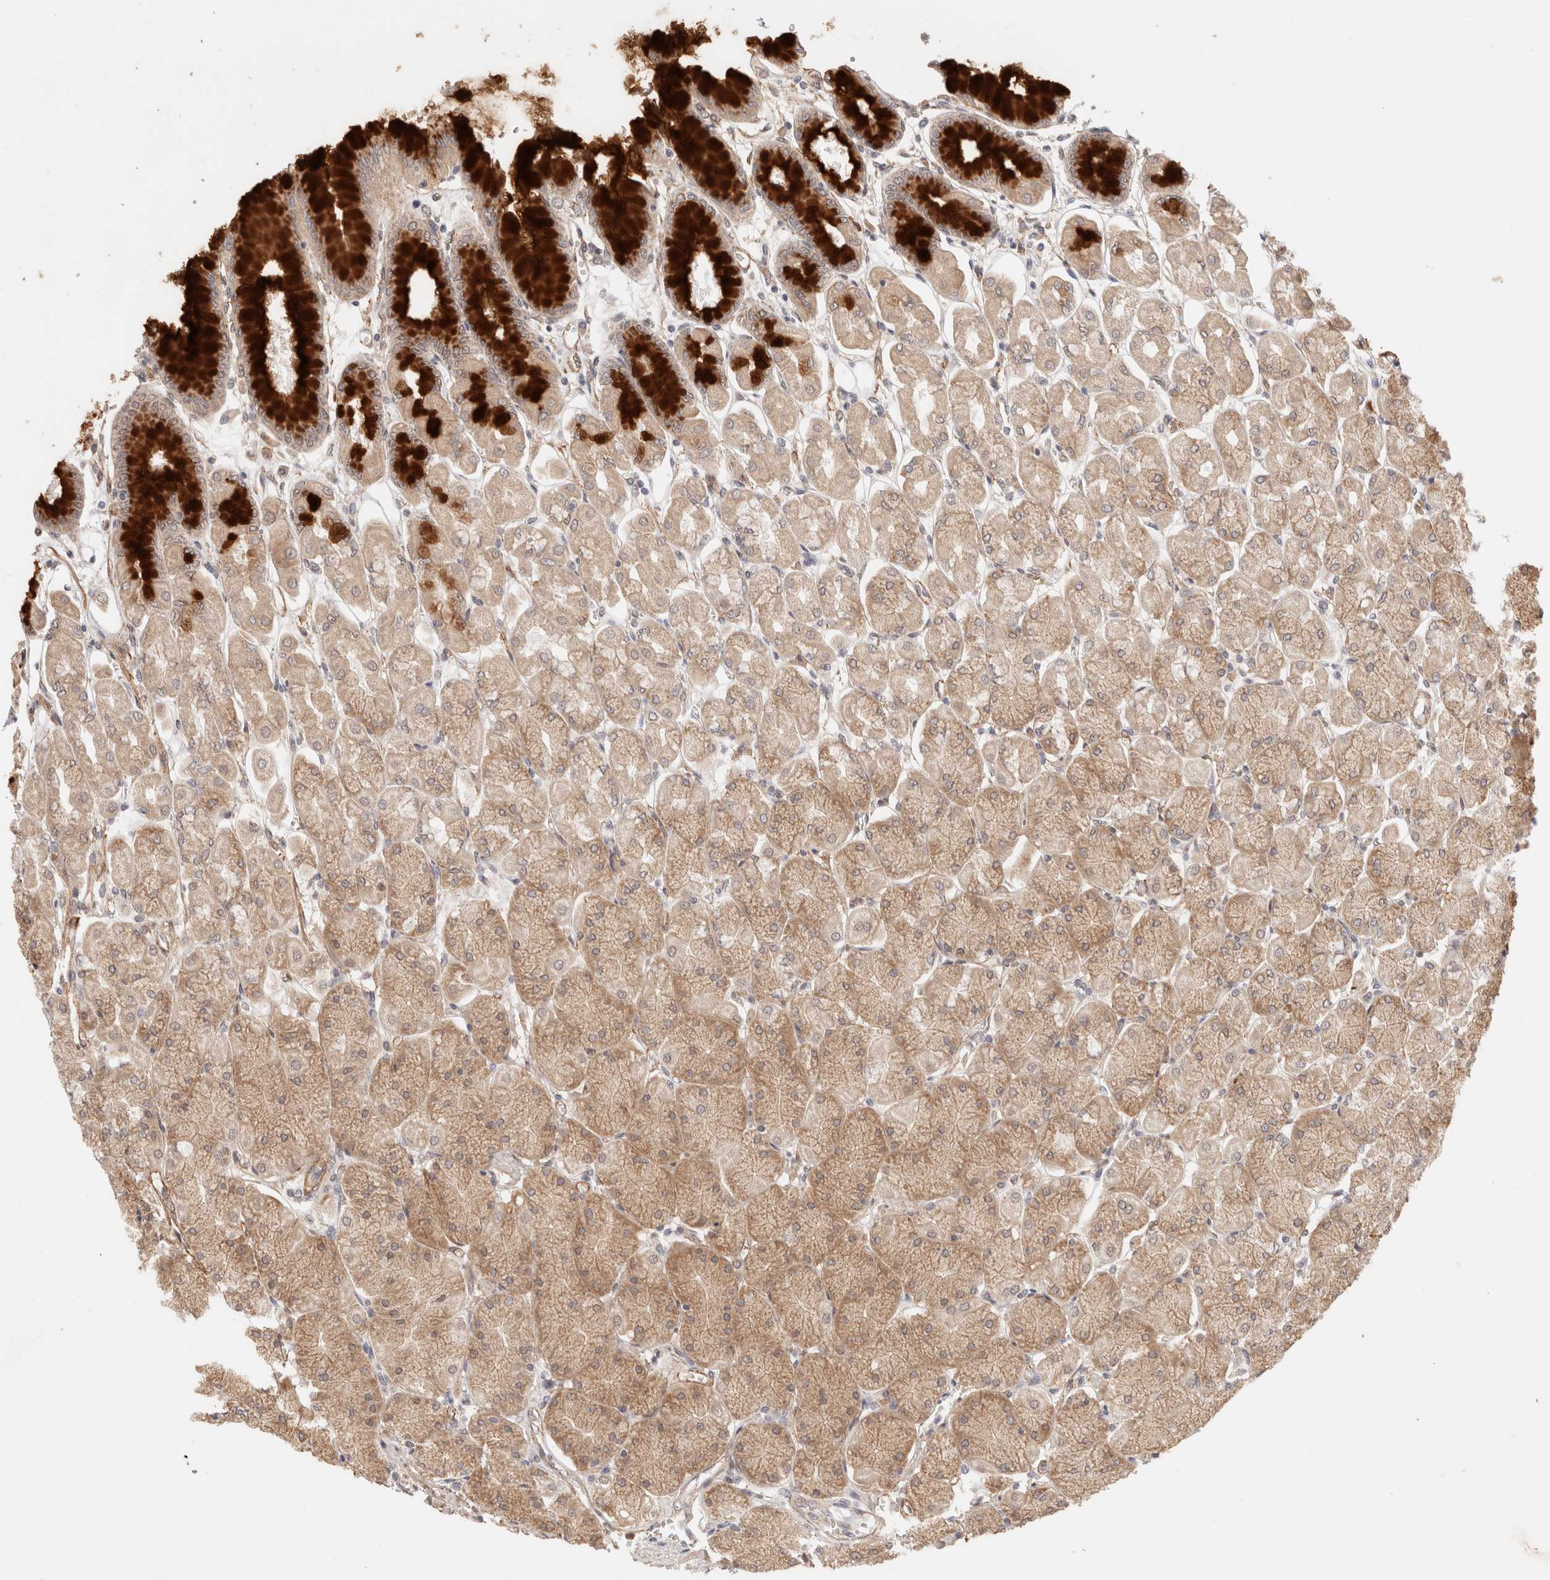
{"staining": {"intensity": "strong", "quantity": "25%-75%", "location": "cytoplasmic/membranous,nuclear"}, "tissue": "stomach", "cell_type": "Glandular cells", "image_type": "normal", "snomed": [{"axis": "morphology", "description": "Normal tissue, NOS"}, {"axis": "topography", "description": "Stomach, upper"}], "caption": "A brown stain labels strong cytoplasmic/membranous,nuclear staining of a protein in glandular cells of unremarkable human stomach. The protein of interest is shown in brown color, while the nuclei are stained blue.", "gene": "BRPF3", "patient": {"sex": "female", "age": 56}}